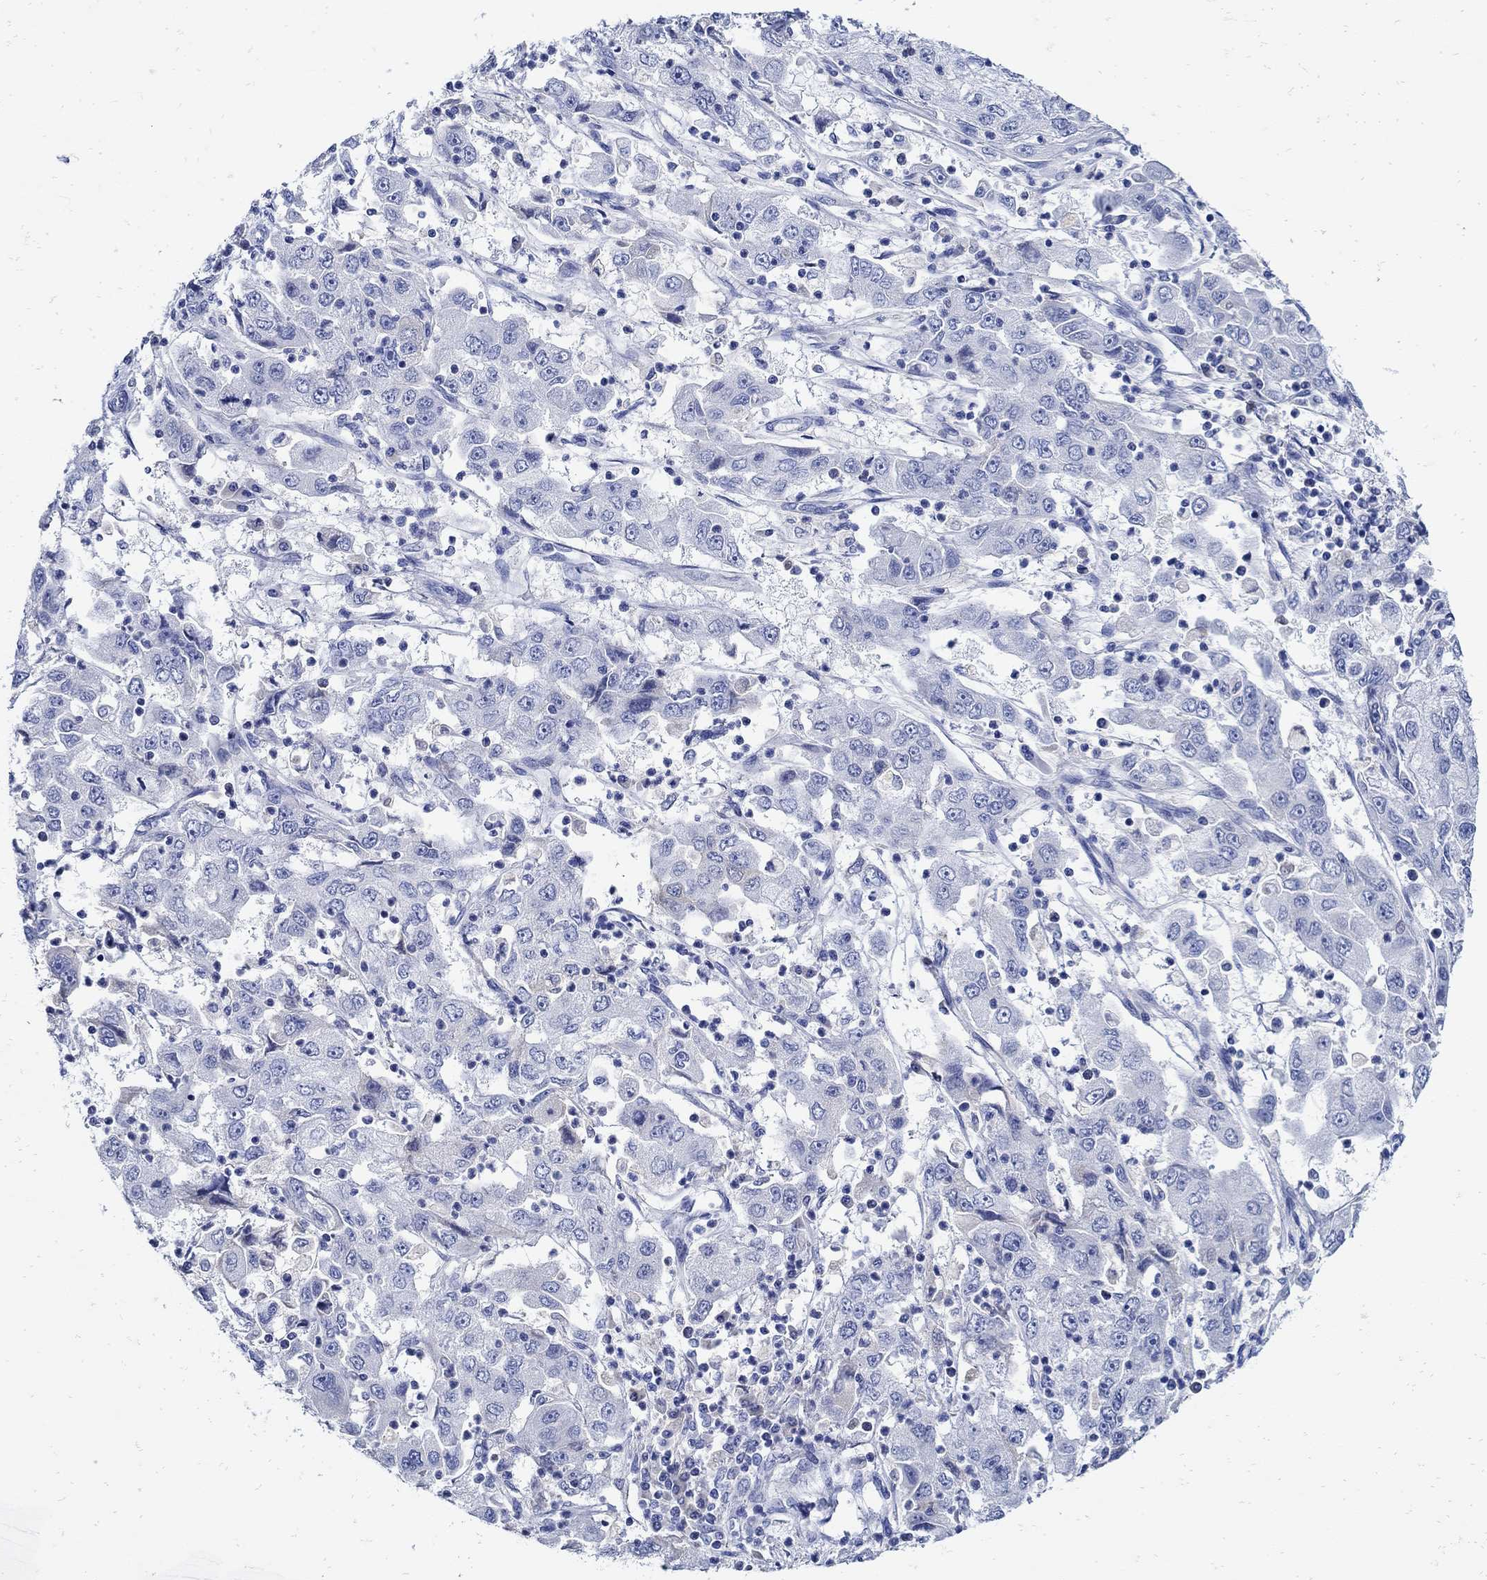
{"staining": {"intensity": "negative", "quantity": "none", "location": "none"}, "tissue": "cervical cancer", "cell_type": "Tumor cells", "image_type": "cancer", "snomed": [{"axis": "morphology", "description": "Squamous cell carcinoma, NOS"}, {"axis": "topography", "description": "Cervix"}], "caption": "A high-resolution image shows immunohistochemistry staining of cervical cancer, which displays no significant positivity in tumor cells.", "gene": "NOS1", "patient": {"sex": "female", "age": 36}}